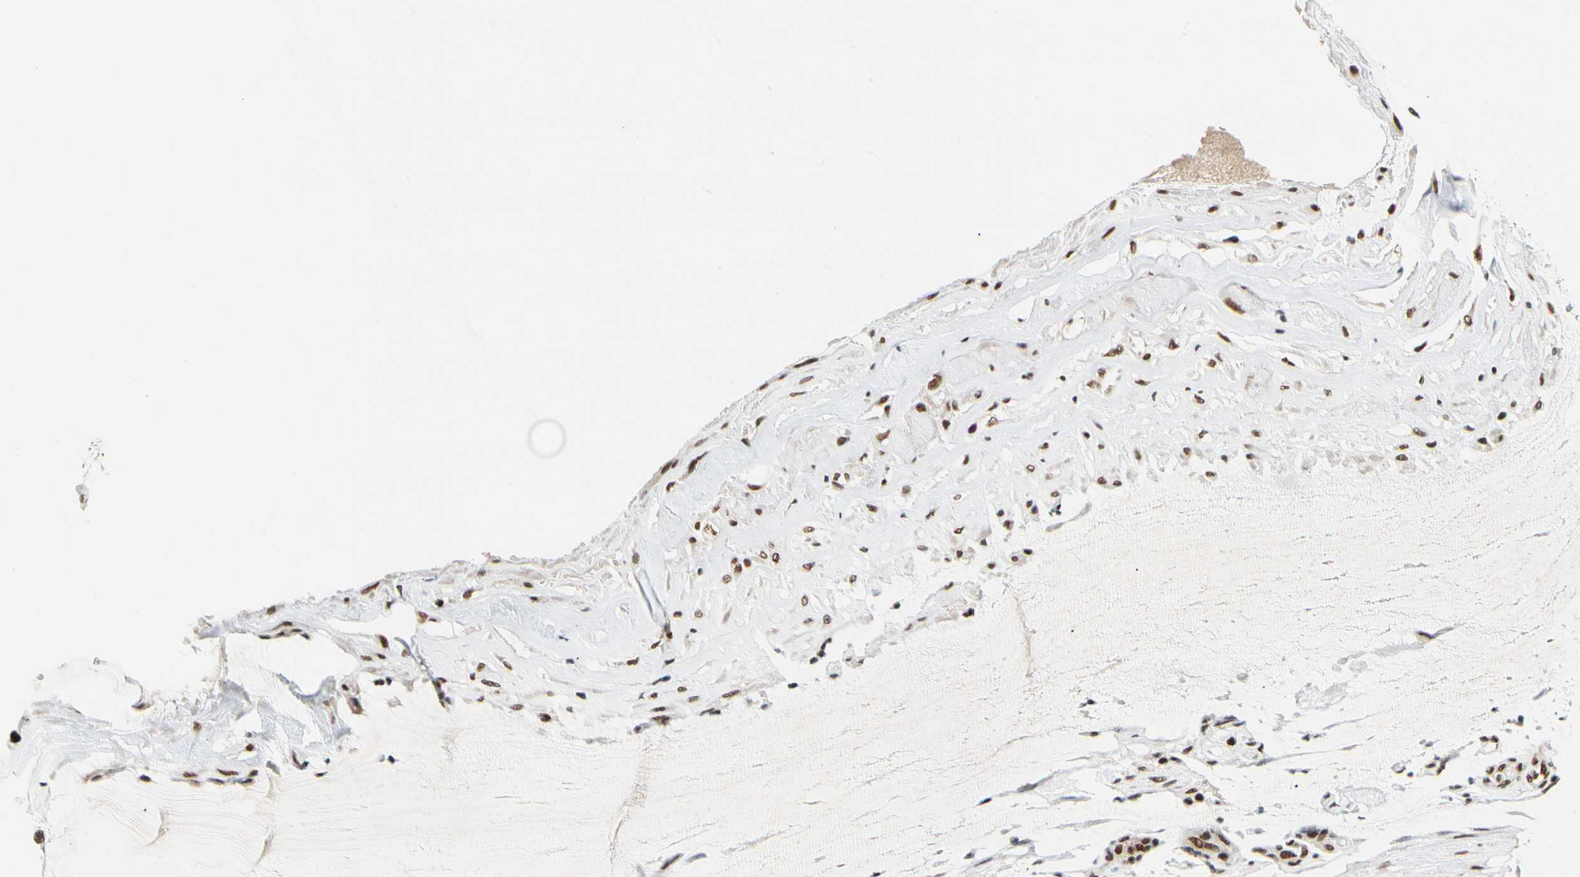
{"staining": {"intensity": "moderate", "quantity": ">75%", "location": "nuclear"}, "tissue": "ovarian cancer", "cell_type": "Tumor cells", "image_type": "cancer", "snomed": [{"axis": "morphology", "description": "Cystadenocarcinoma, mucinous, NOS"}, {"axis": "topography", "description": "Ovary"}], "caption": "There is medium levels of moderate nuclear positivity in tumor cells of ovarian mucinous cystadenocarcinoma, as demonstrated by immunohistochemical staining (brown color).", "gene": "ZSCAN16", "patient": {"sex": "female", "age": 39}}